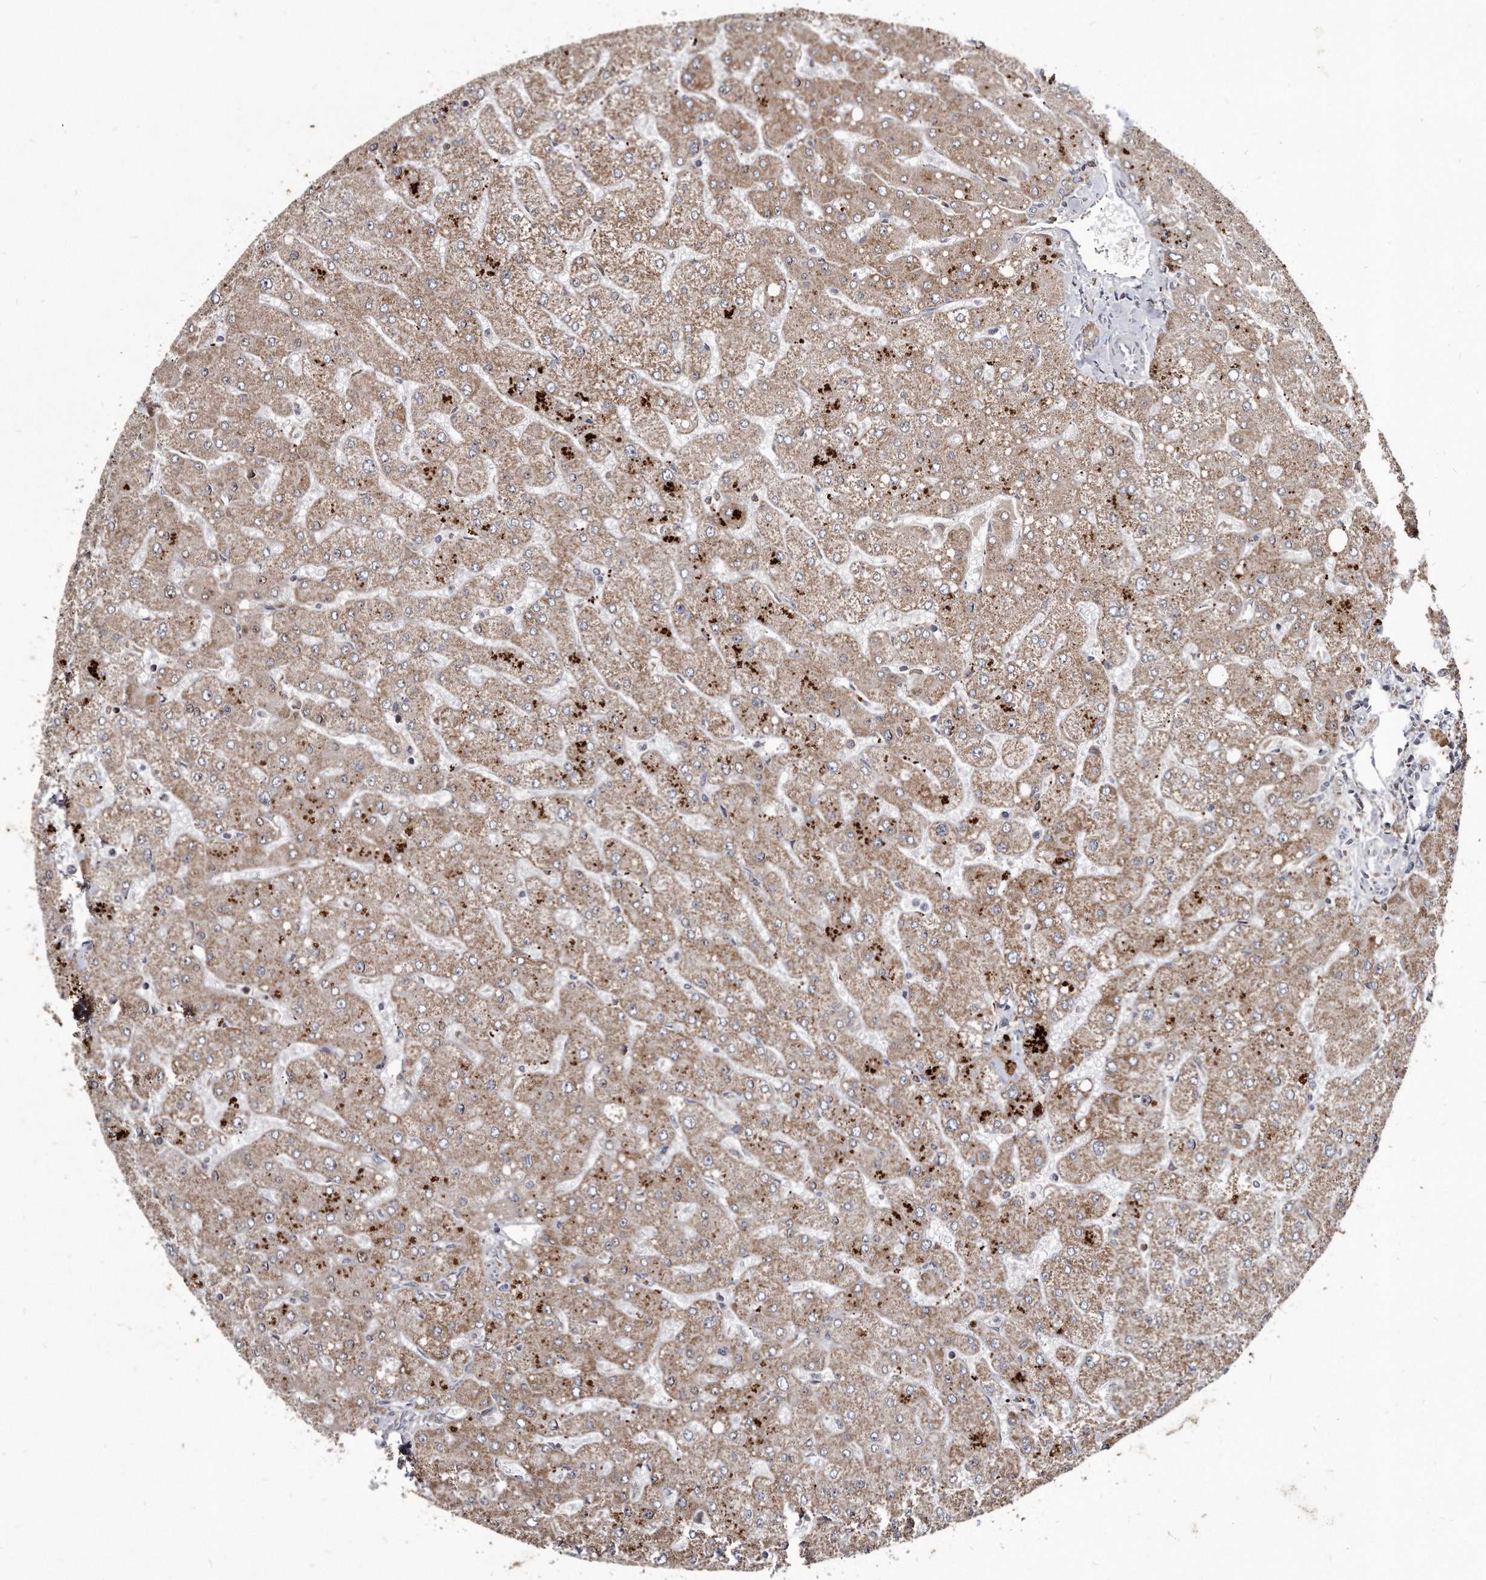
{"staining": {"intensity": "weak", "quantity": ">75%", "location": "cytoplasmic/membranous"}, "tissue": "liver", "cell_type": "Cholangiocytes", "image_type": "normal", "snomed": [{"axis": "morphology", "description": "Normal tissue, NOS"}, {"axis": "topography", "description": "Liver"}], "caption": "Immunohistochemistry (IHC) of normal human liver shows low levels of weak cytoplasmic/membranous staining in about >75% of cholangiocytes. Using DAB (3,3'-diaminobenzidine) (brown) and hematoxylin (blue) stains, captured at high magnification using brightfield microscopy.", "gene": "FAM136A", "patient": {"sex": "male", "age": 55}}